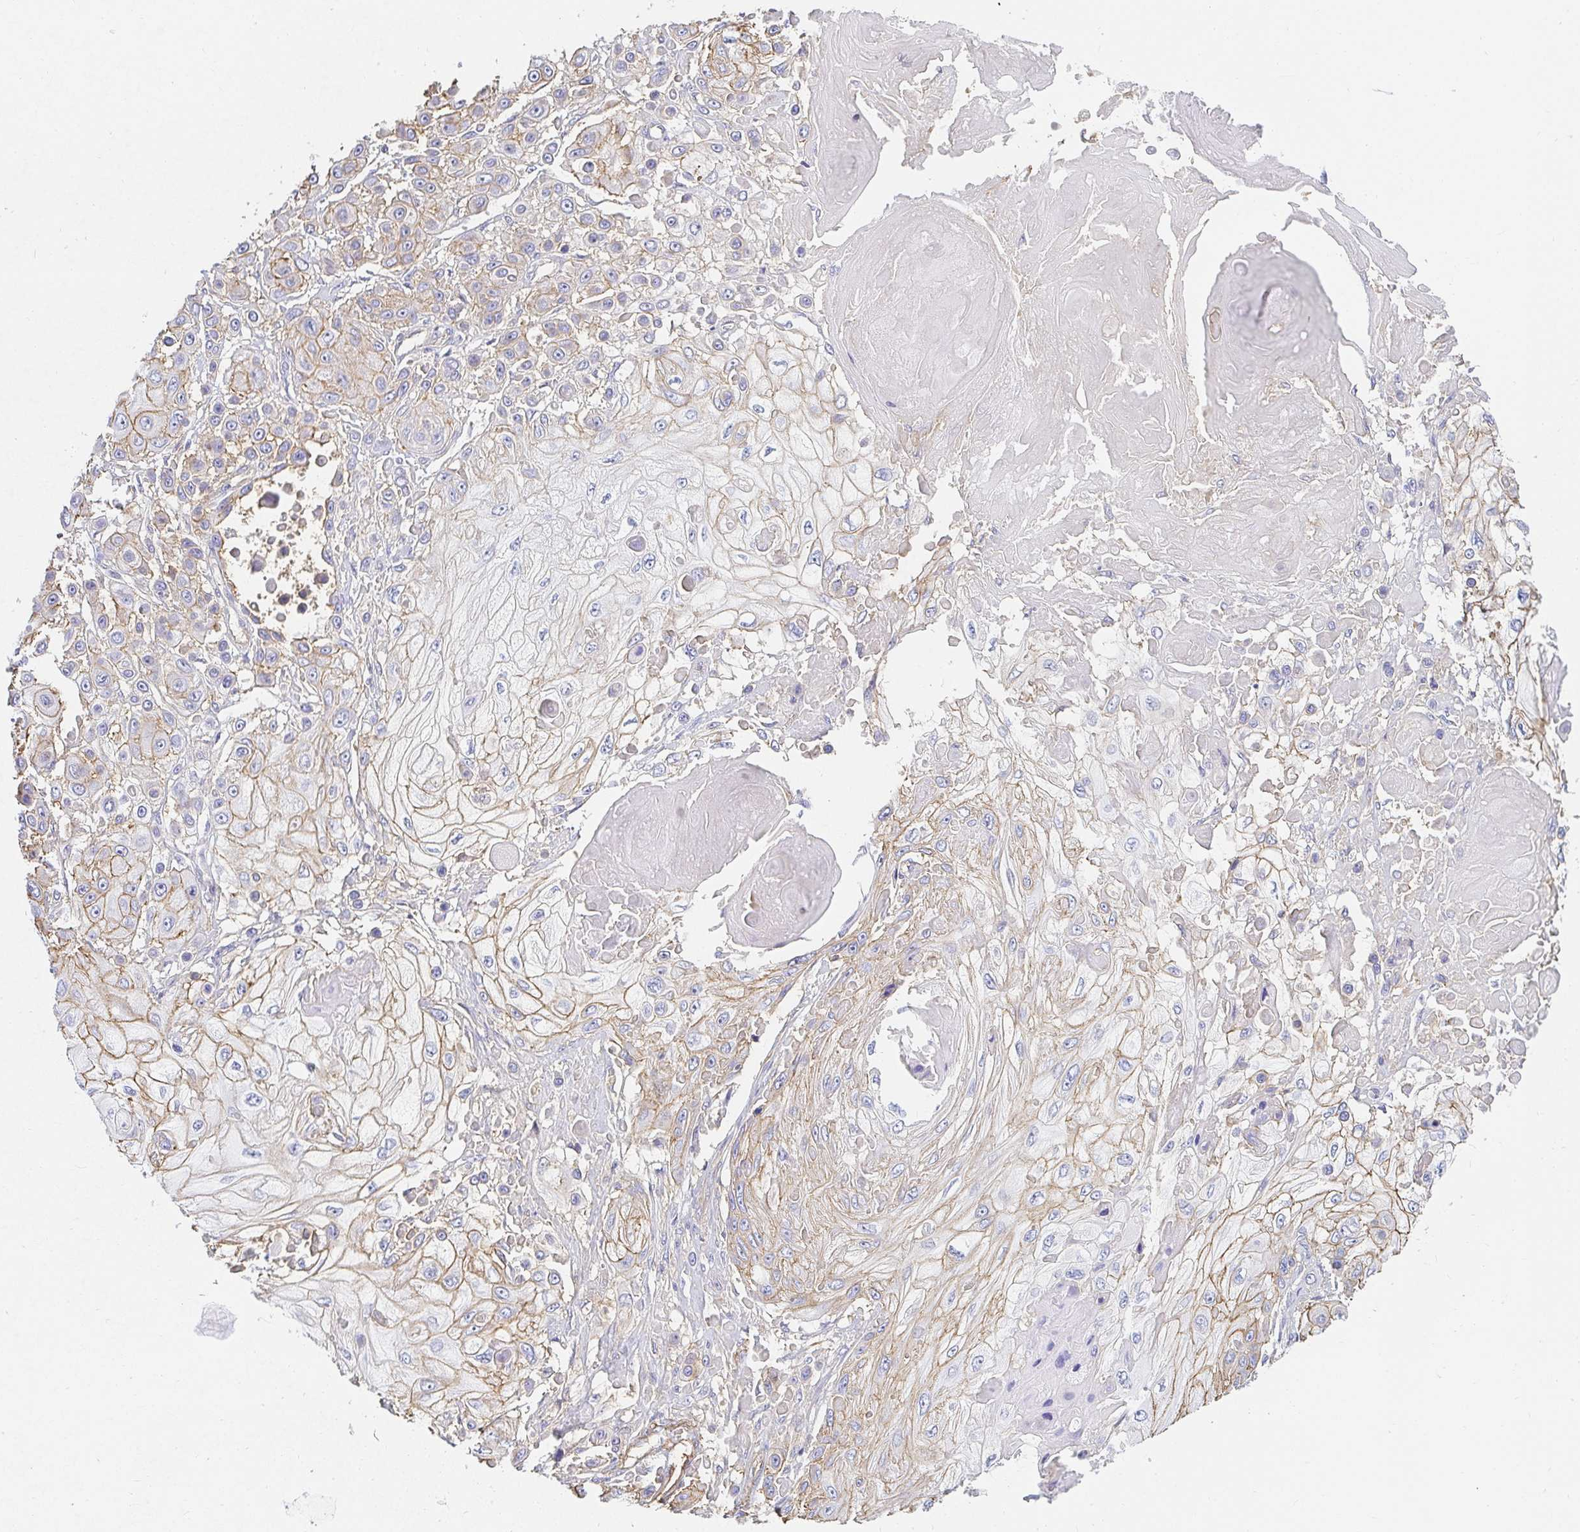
{"staining": {"intensity": "moderate", "quantity": "25%-75%", "location": "cytoplasmic/membranous"}, "tissue": "skin cancer", "cell_type": "Tumor cells", "image_type": "cancer", "snomed": [{"axis": "morphology", "description": "Squamous cell carcinoma, NOS"}, {"axis": "topography", "description": "Skin"}], "caption": "The photomicrograph demonstrates immunohistochemical staining of skin squamous cell carcinoma. There is moderate cytoplasmic/membranous positivity is appreciated in approximately 25%-75% of tumor cells.", "gene": "TSPAN19", "patient": {"sex": "male", "age": 67}}